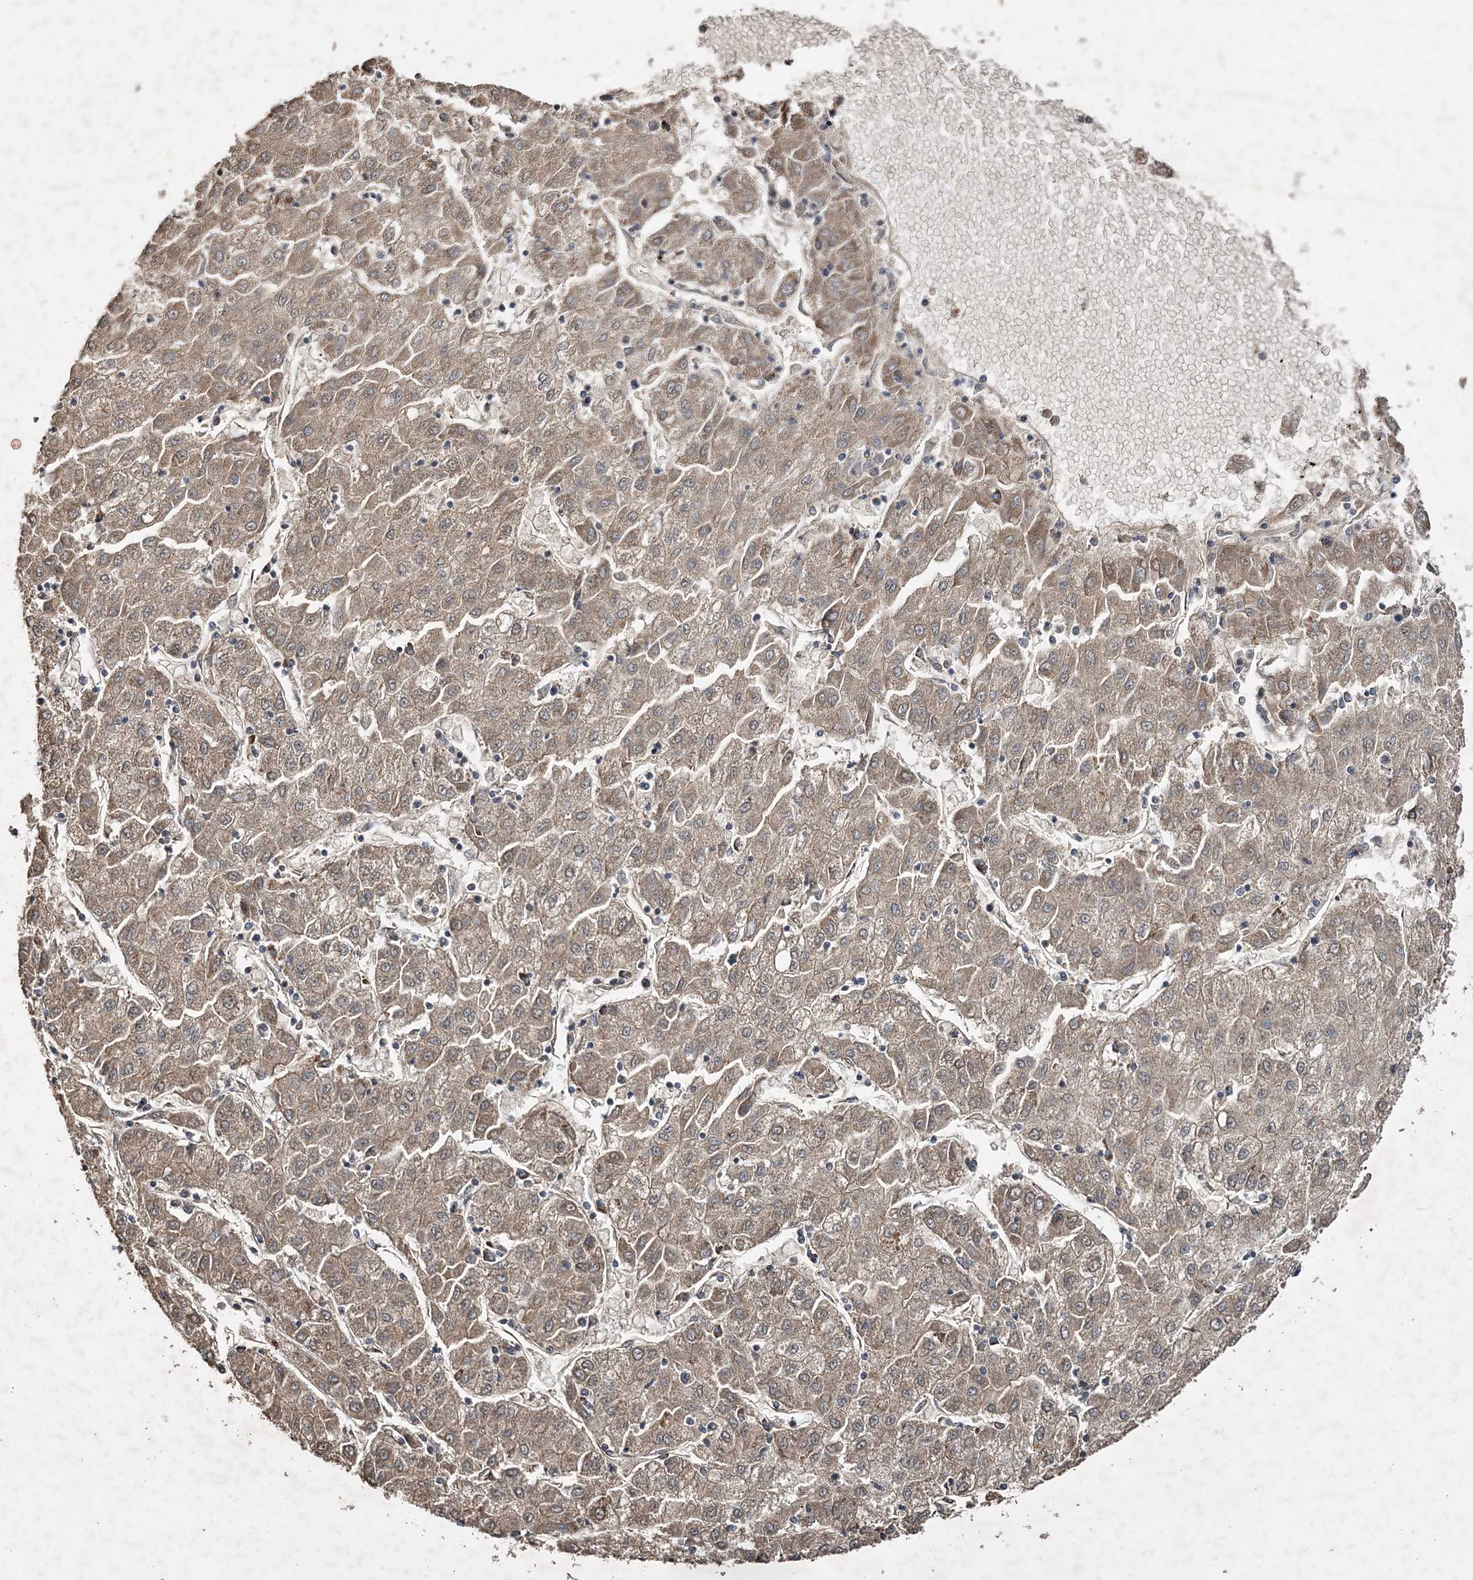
{"staining": {"intensity": "weak", "quantity": ">75%", "location": "cytoplasmic/membranous"}, "tissue": "liver cancer", "cell_type": "Tumor cells", "image_type": "cancer", "snomed": [{"axis": "morphology", "description": "Carcinoma, Hepatocellular, NOS"}, {"axis": "topography", "description": "Liver"}], "caption": "Immunohistochemical staining of human liver cancer exhibits low levels of weak cytoplasmic/membranous protein staining in about >75% of tumor cells. (DAB (3,3'-diaminobenzidine) IHC, brown staining for protein, blue staining for nuclei).", "gene": "POC5", "patient": {"sex": "male", "age": 72}}